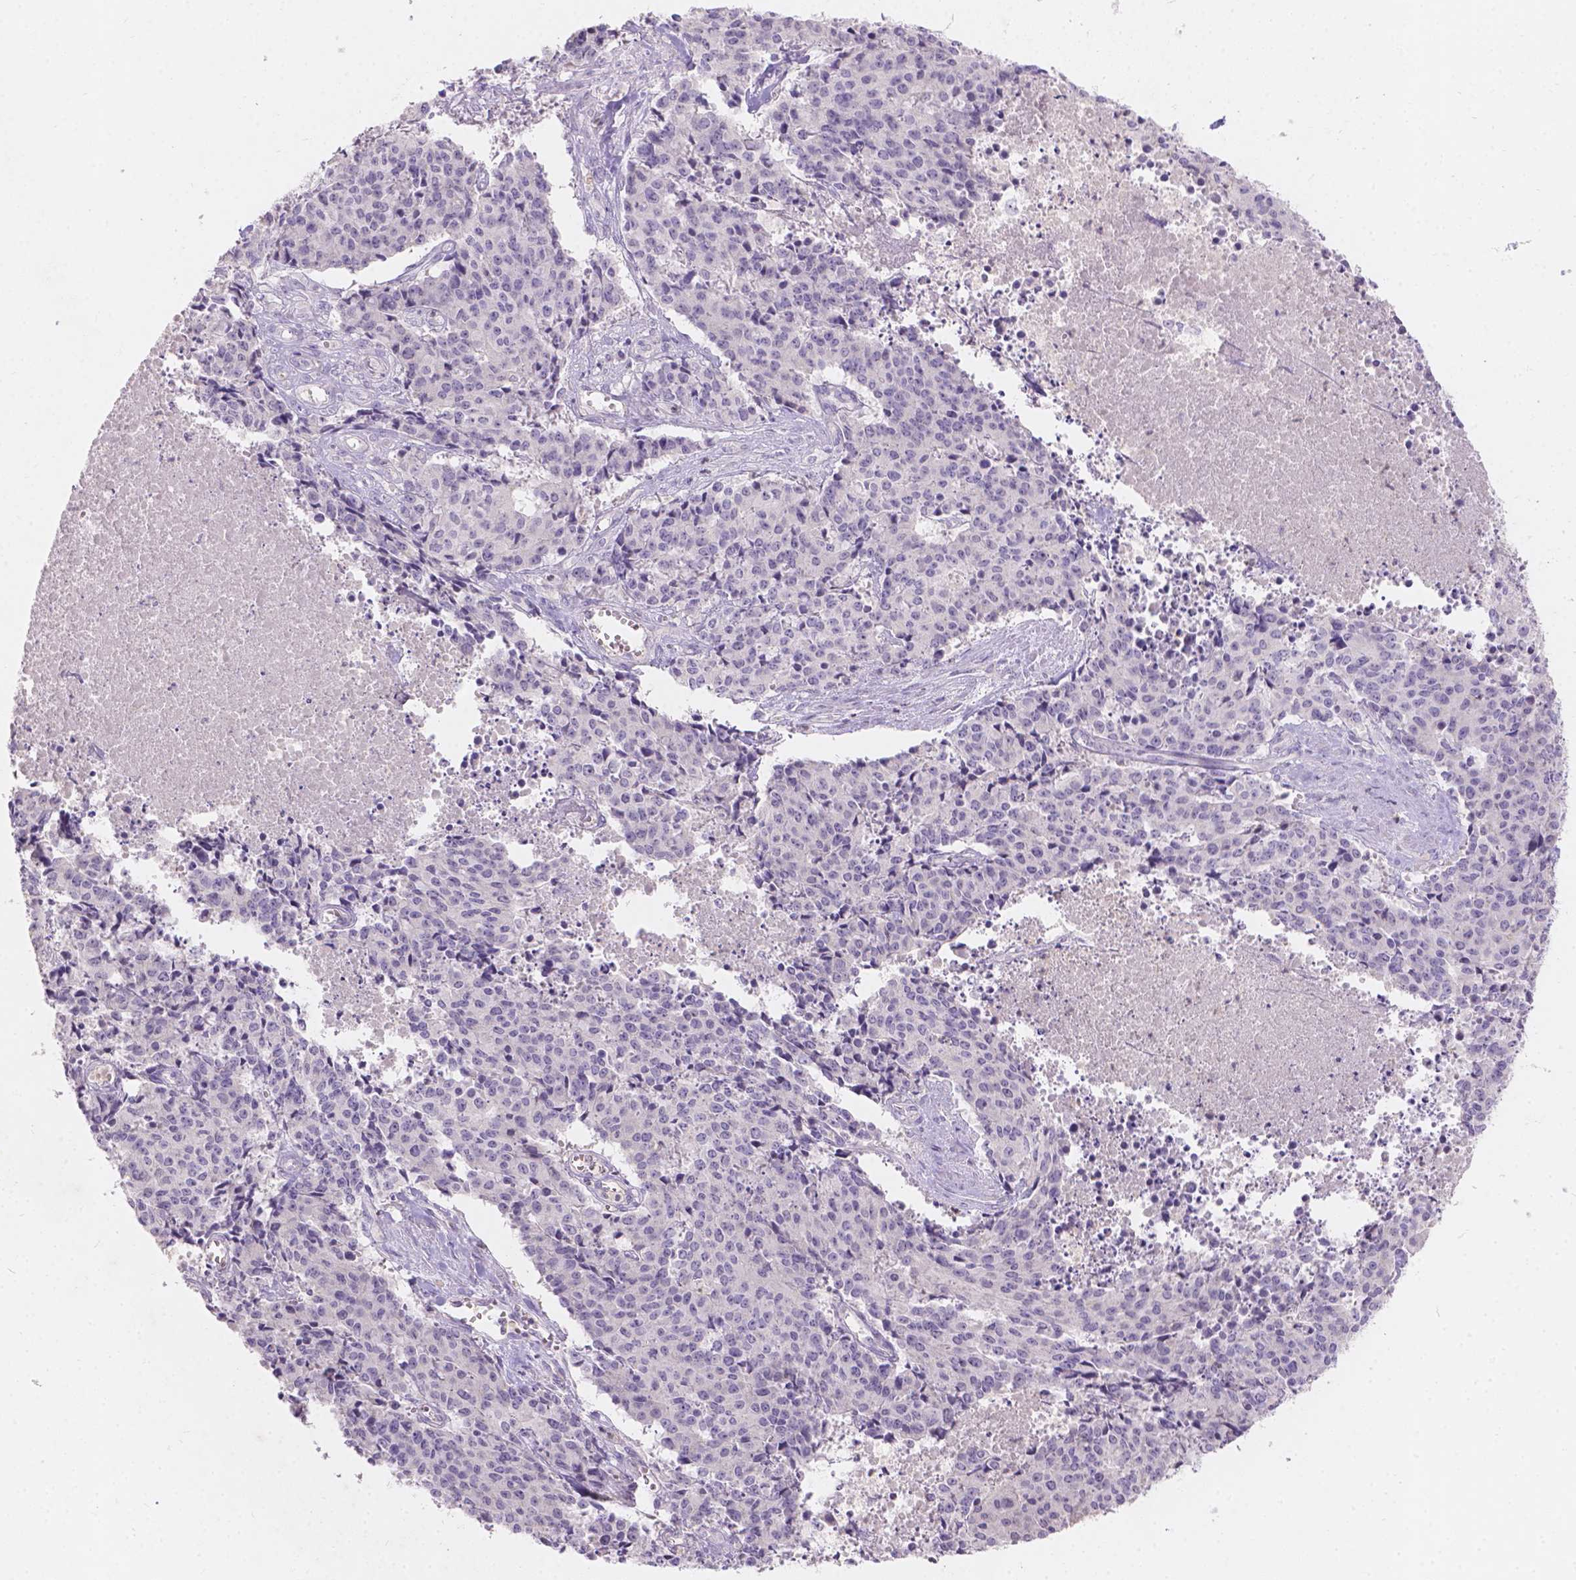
{"staining": {"intensity": "negative", "quantity": "none", "location": "none"}, "tissue": "cervical cancer", "cell_type": "Tumor cells", "image_type": "cancer", "snomed": [{"axis": "morphology", "description": "Squamous cell carcinoma, NOS"}, {"axis": "topography", "description": "Cervix"}], "caption": "A high-resolution micrograph shows immunohistochemistry (IHC) staining of cervical cancer, which reveals no significant staining in tumor cells.", "gene": "DCAF4L1", "patient": {"sex": "female", "age": 28}}